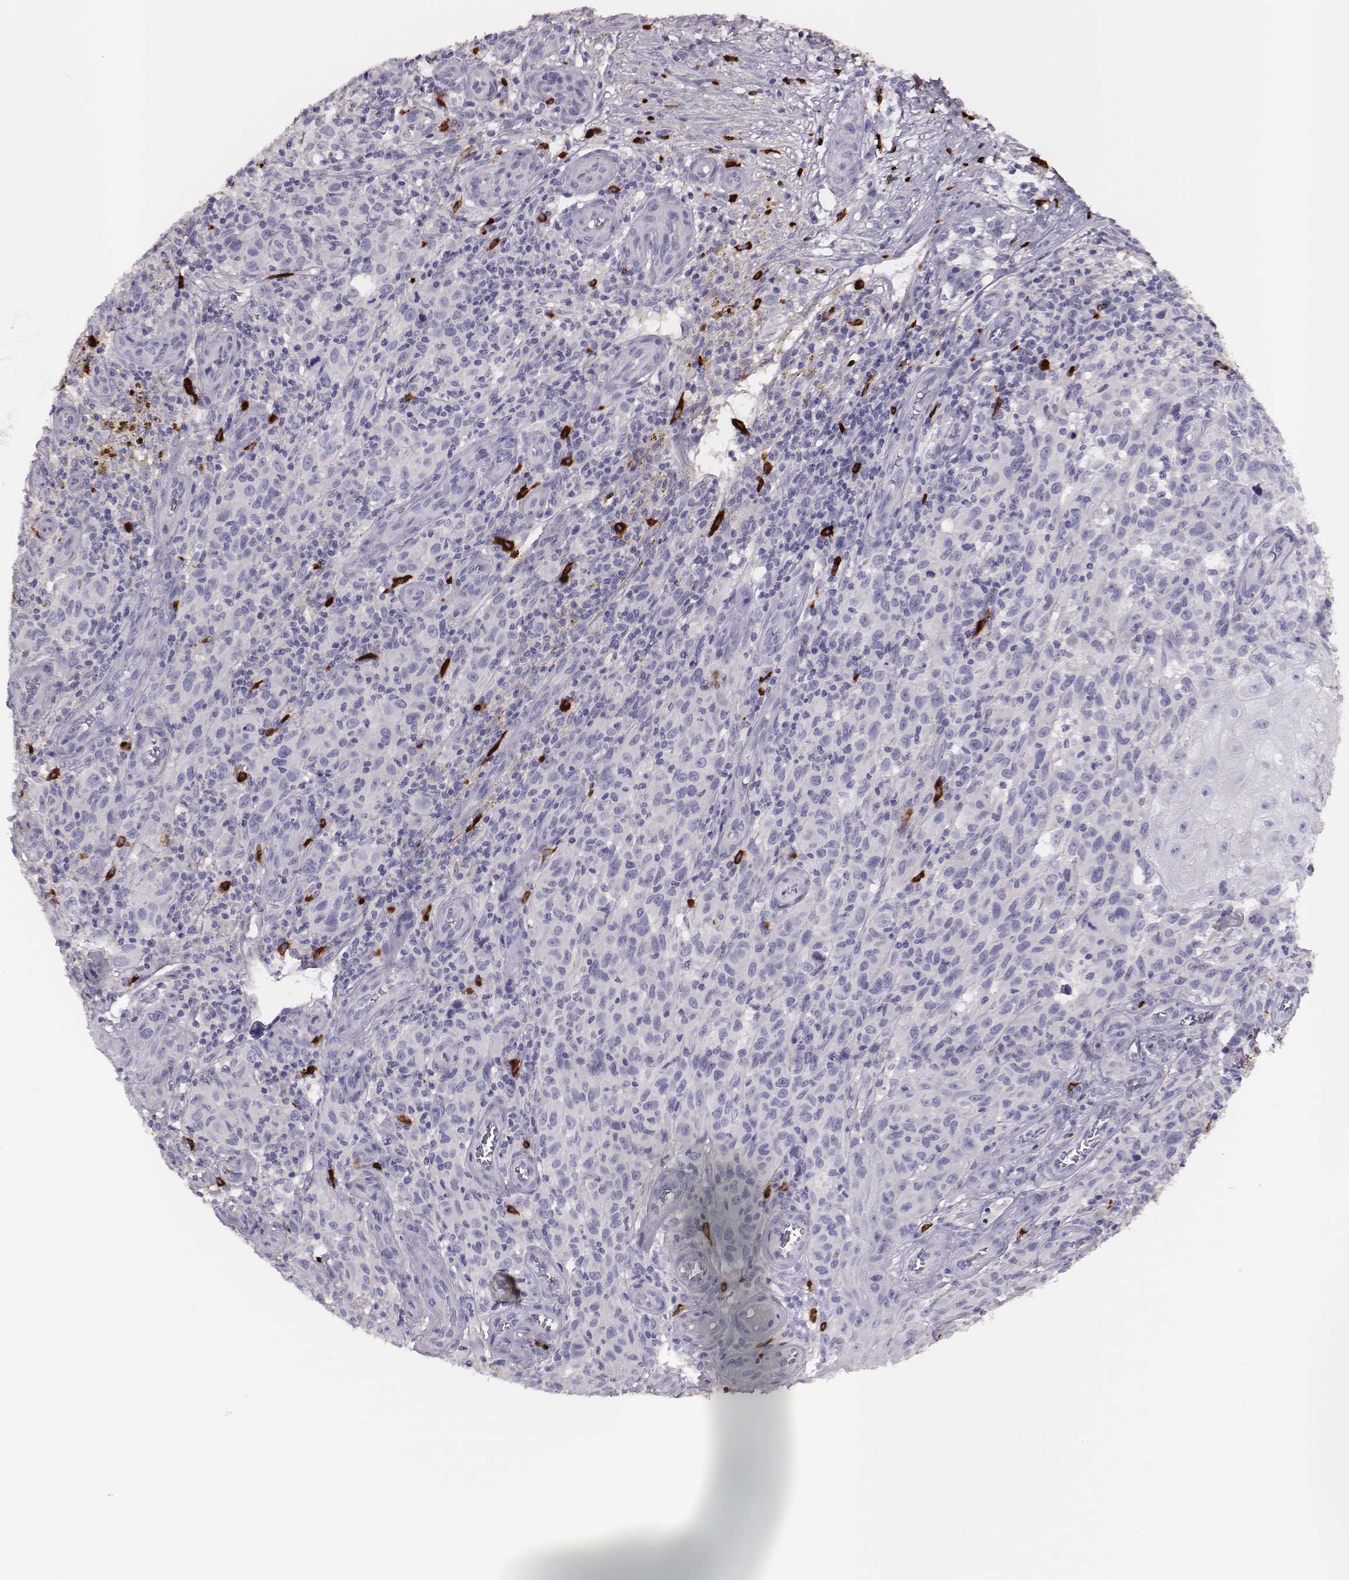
{"staining": {"intensity": "negative", "quantity": "none", "location": "none"}, "tissue": "melanoma", "cell_type": "Tumor cells", "image_type": "cancer", "snomed": [{"axis": "morphology", "description": "Malignant melanoma, NOS"}, {"axis": "topography", "description": "Skin"}], "caption": "High magnification brightfield microscopy of malignant melanoma stained with DAB (3,3'-diaminobenzidine) (brown) and counterstained with hematoxylin (blue): tumor cells show no significant expression.", "gene": "P2RY10", "patient": {"sex": "female", "age": 53}}